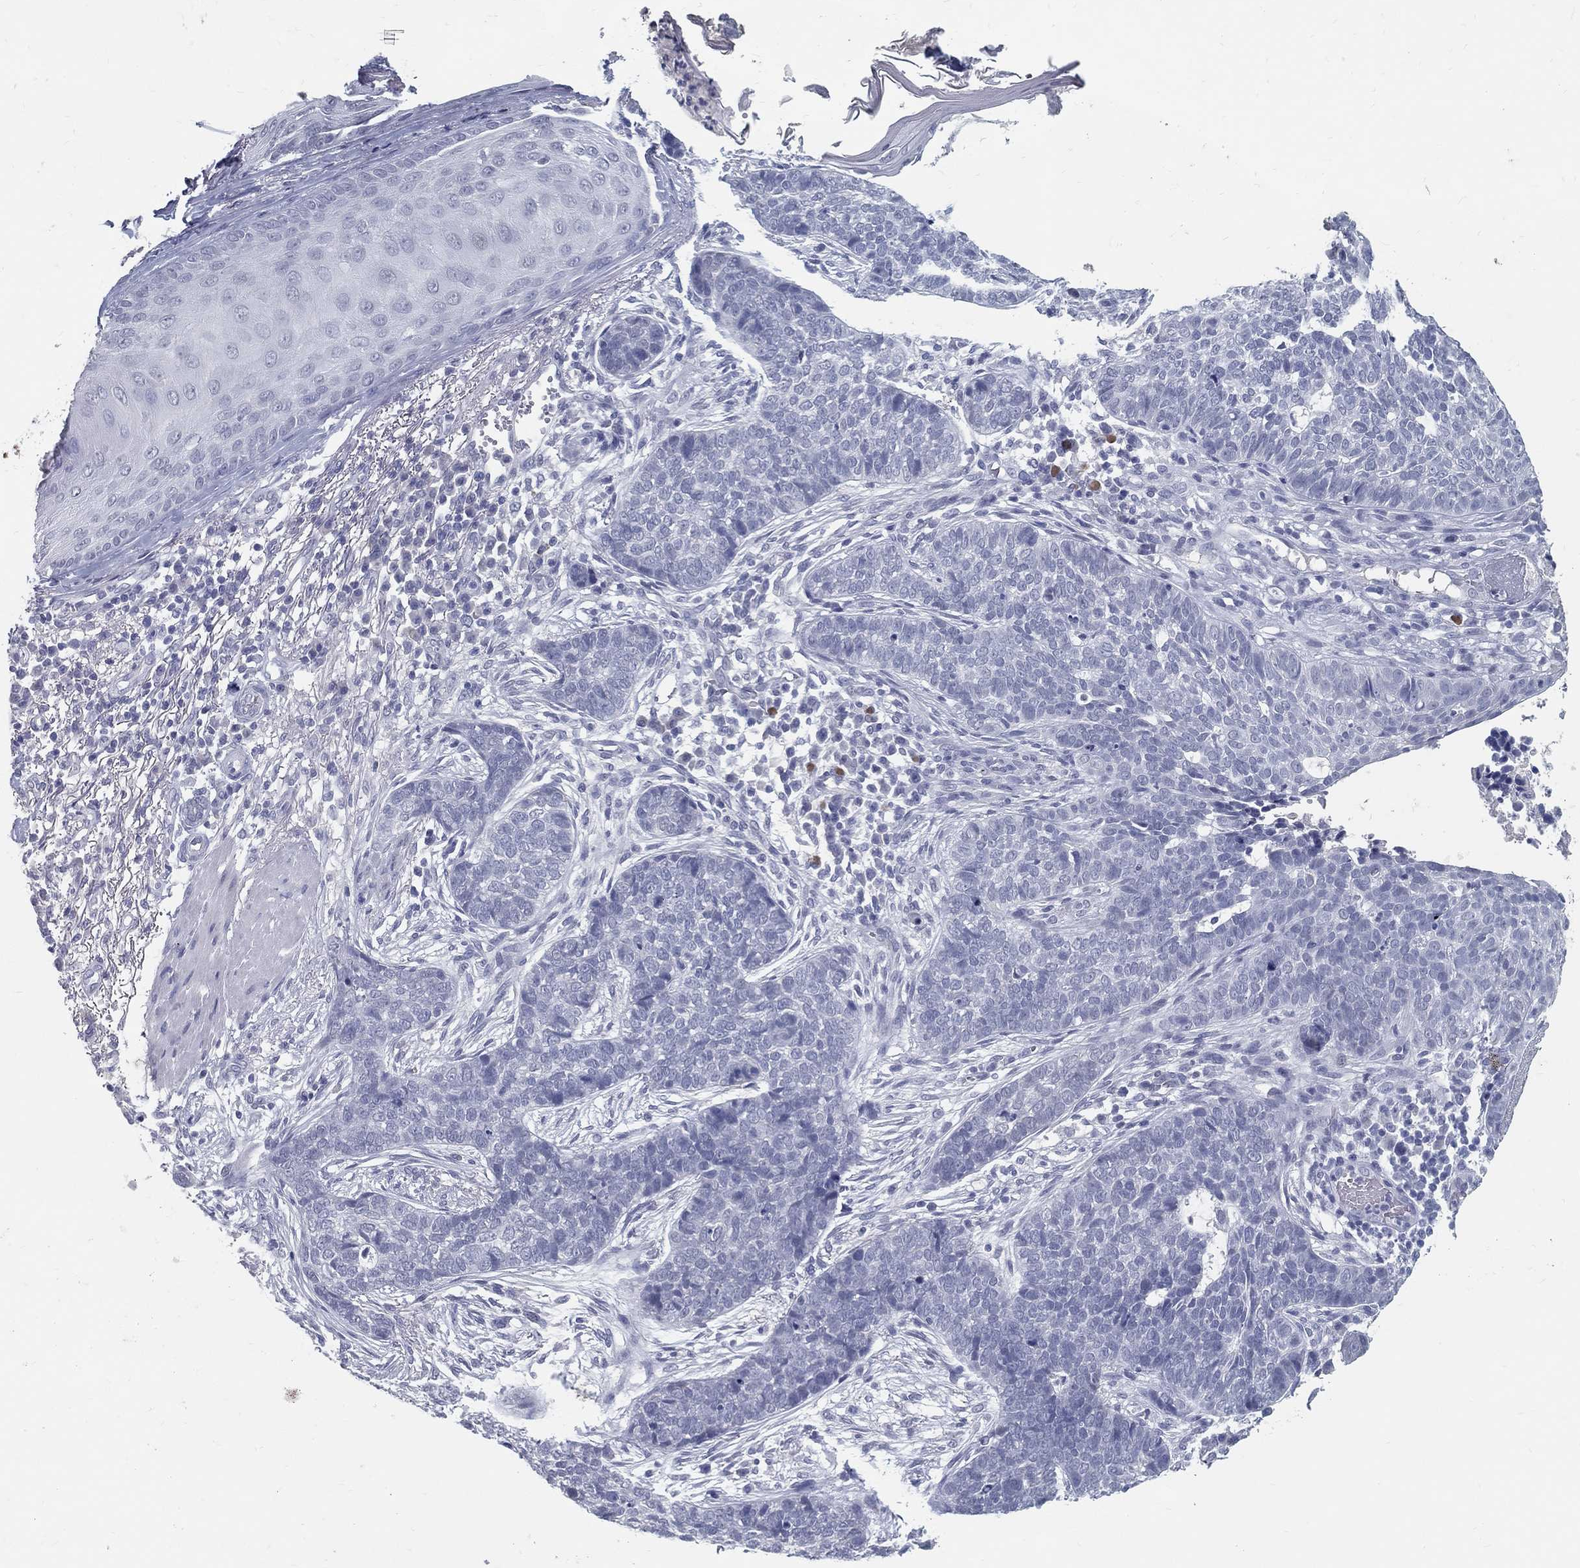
{"staining": {"intensity": "negative", "quantity": "none", "location": "none"}, "tissue": "skin cancer", "cell_type": "Tumor cells", "image_type": "cancer", "snomed": [{"axis": "morphology", "description": "Squamous cell carcinoma, NOS"}, {"axis": "topography", "description": "Skin"}], "caption": "A micrograph of squamous cell carcinoma (skin) stained for a protein exhibits no brown staining in tumor cells.", "gene": "ACE2", "patient": {"sex": "male", "age": 88}}